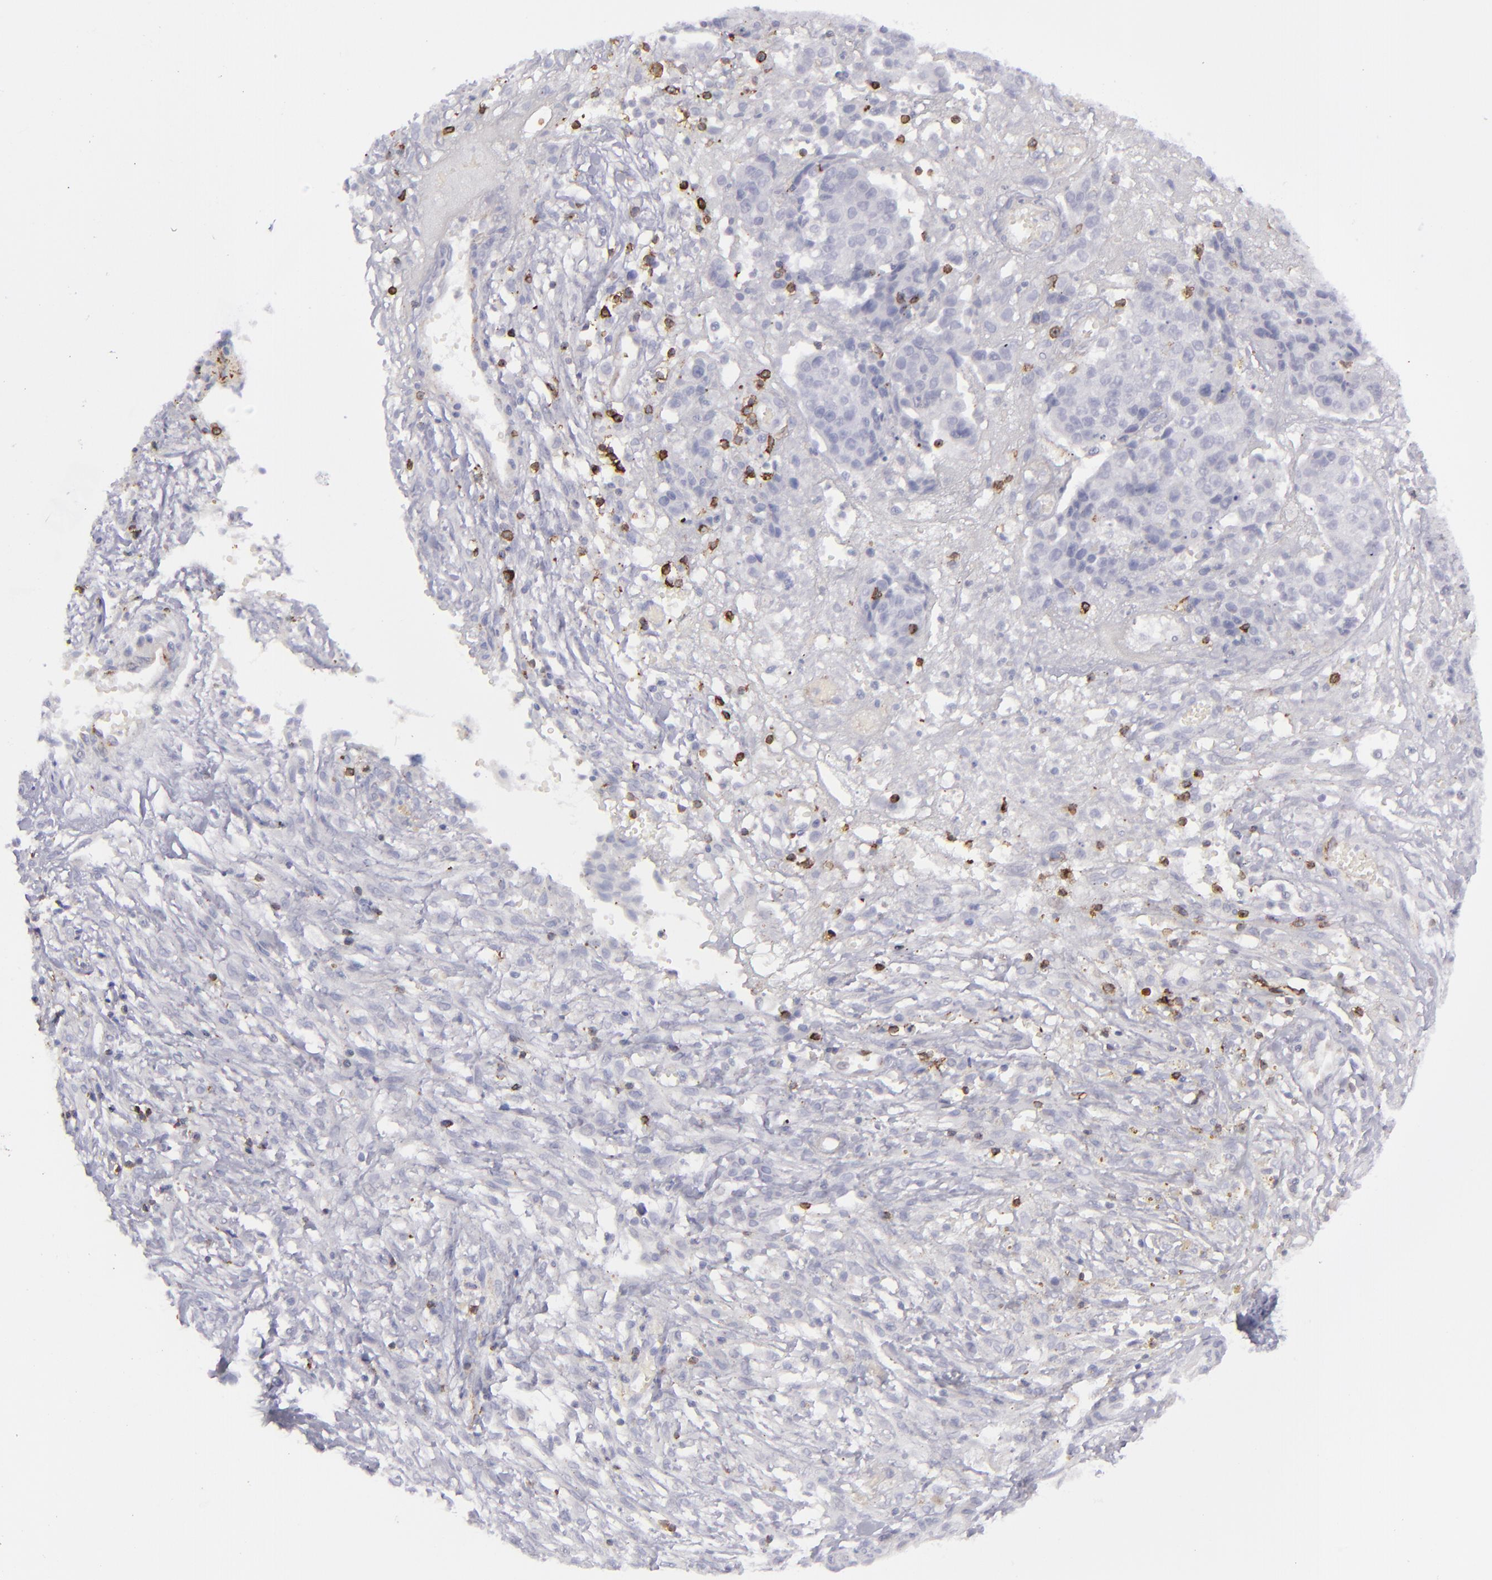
{"staining": {"intensity": "negative", "quantity": "none", "location": "none"}, "tissue": "ovarian cancer", "cell_type": "Tumor cells", "image_type": "cancer", "snomed": [{"axis": "morphology", "description": "Carcinoma, endometroid"}, {"axis": "topography", "description": "Ovary"}], "caption": "The immunohistochemistry micrograph has no significant positivity in tumor cells of ovarian cancer (endometroid carcinoma) tissue.", "gene": "CD27", "patient": {"sex": "female", "age": 42}}